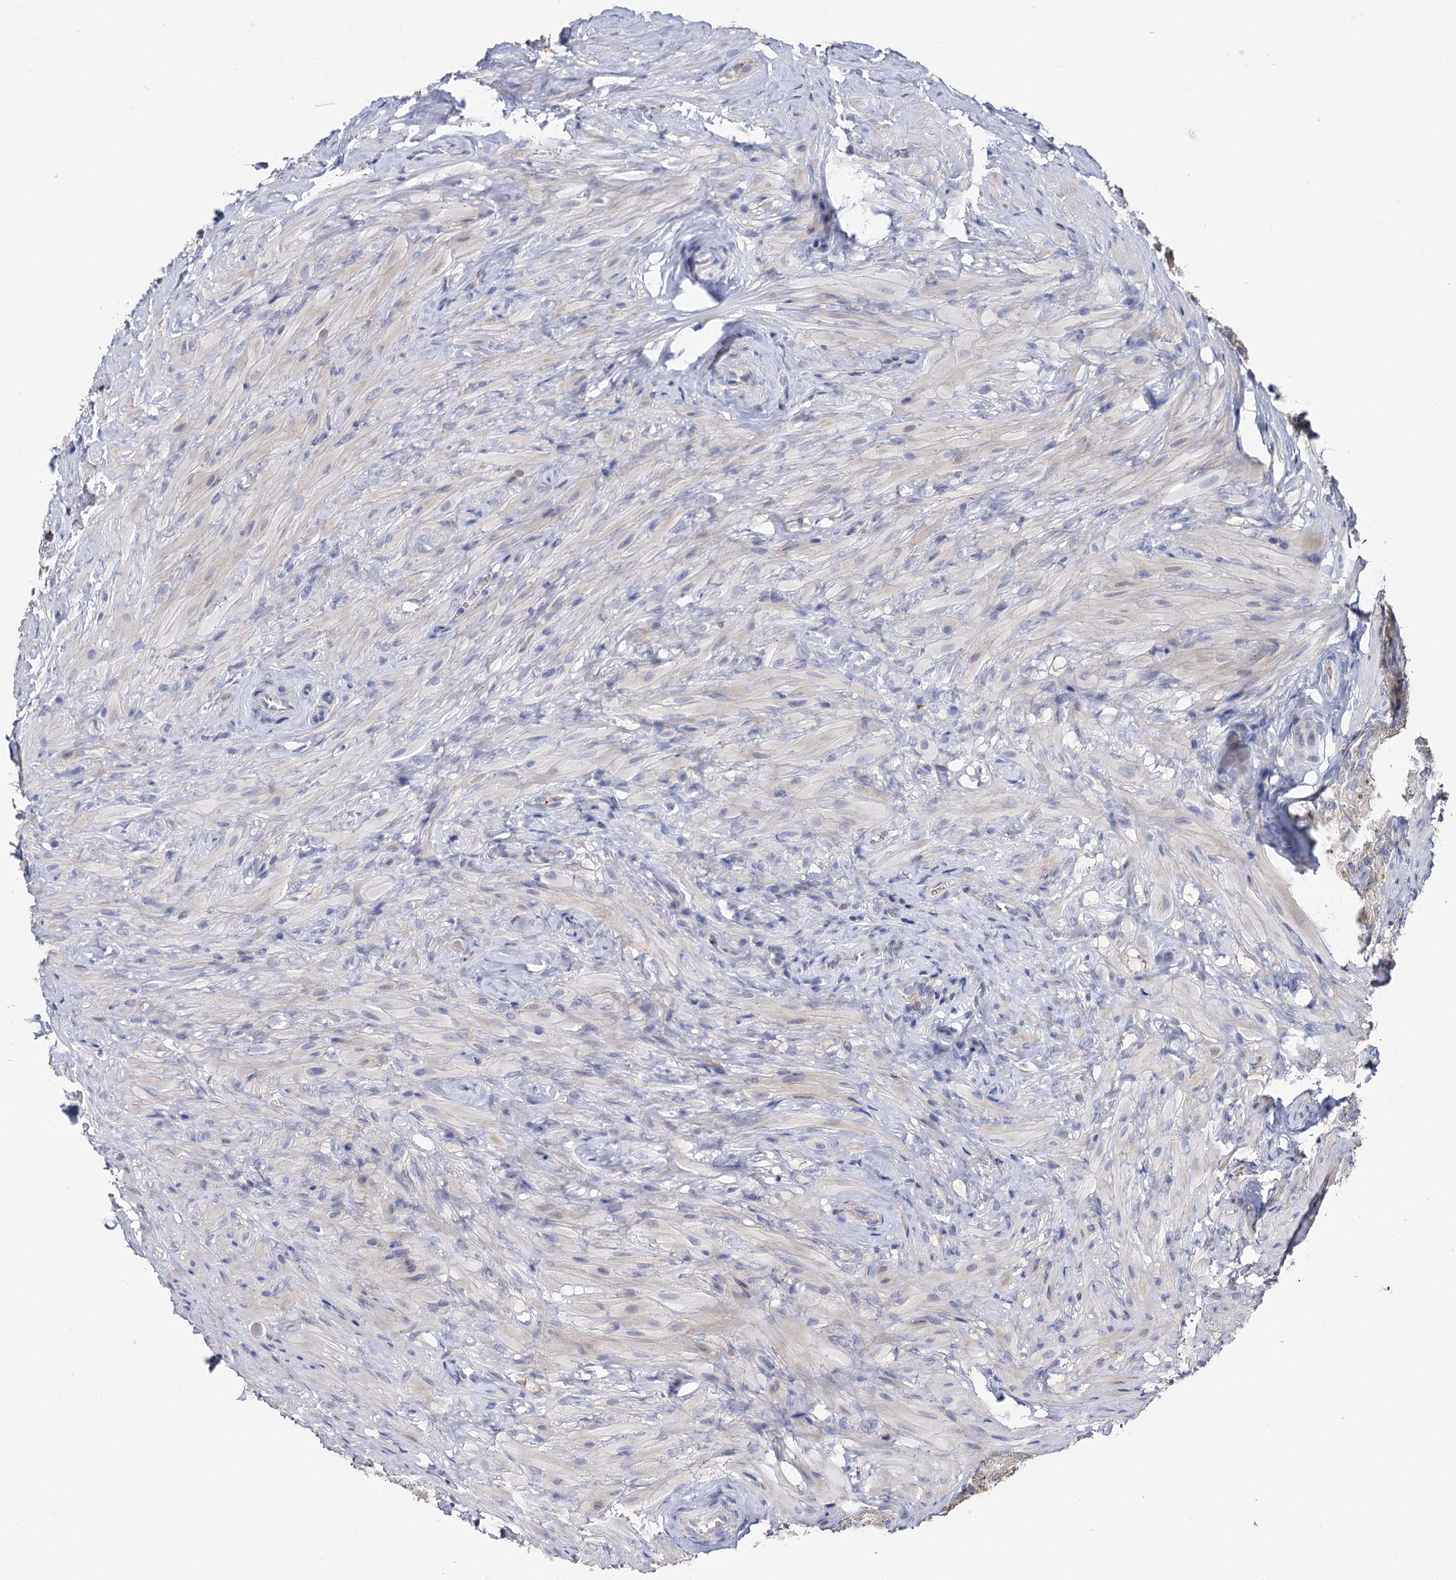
{"staining": {"intensity": "weak", "quantity": "<25%", "location": "cytoplasmic/membranous"}, "tissue": "seminal vesicle", "cell_type": "Glandular cells", "image_type": "normal", "snomed": [{"axis": "morphology", "description": "Normal tissue, NOS"}, {"axis": "topography", "description": "Seminal veicle"}], "caption": "DAB (3,3'-diaminobenzidine) immunohistochemical staining of unremarkable human seminal vesicle shows no significant expression in glandular cells.", "gene": "DNAH6", "patient": {"sex": "male", "age": 60}}